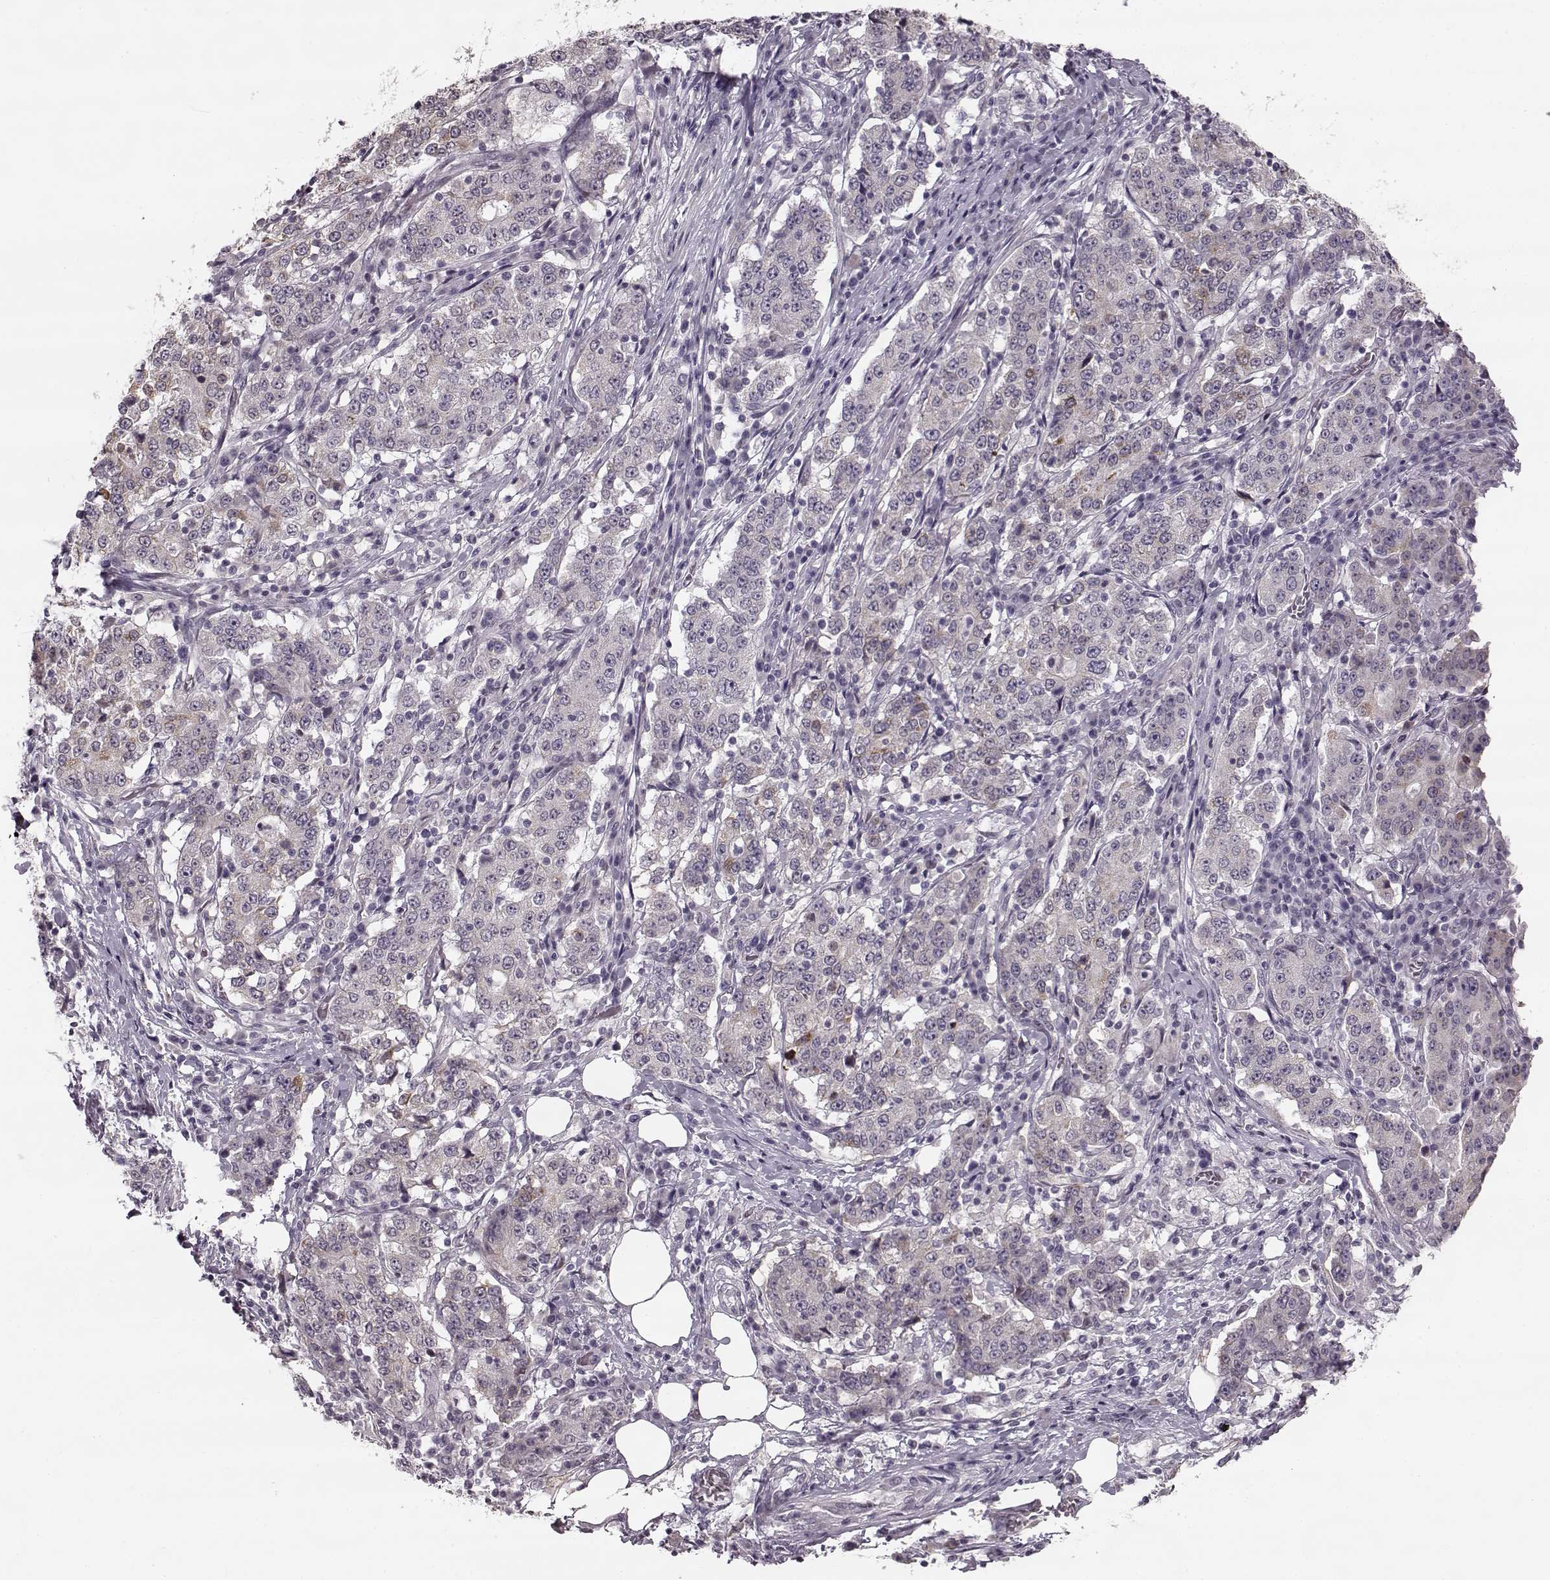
{"staining": {"intensity": "weak", "quantity": "<25%", "location": "cytoplasmic/membranous"}, "tissue": "stomach cancer", "cell_type": "Tumor cells", "image_type": "cancer", "snomed": [{"axis": "morphology", "description": "Adenocarcinoma, NOS"}, {"axis": "topography", "description": "Stomach"}], "caption": "Immunohistochemistry of human stomach adenocarcinoma shows no expression in tumor cells.", "gene": "MAP6D1", "patient": {"sex": "male", "age": 59}}